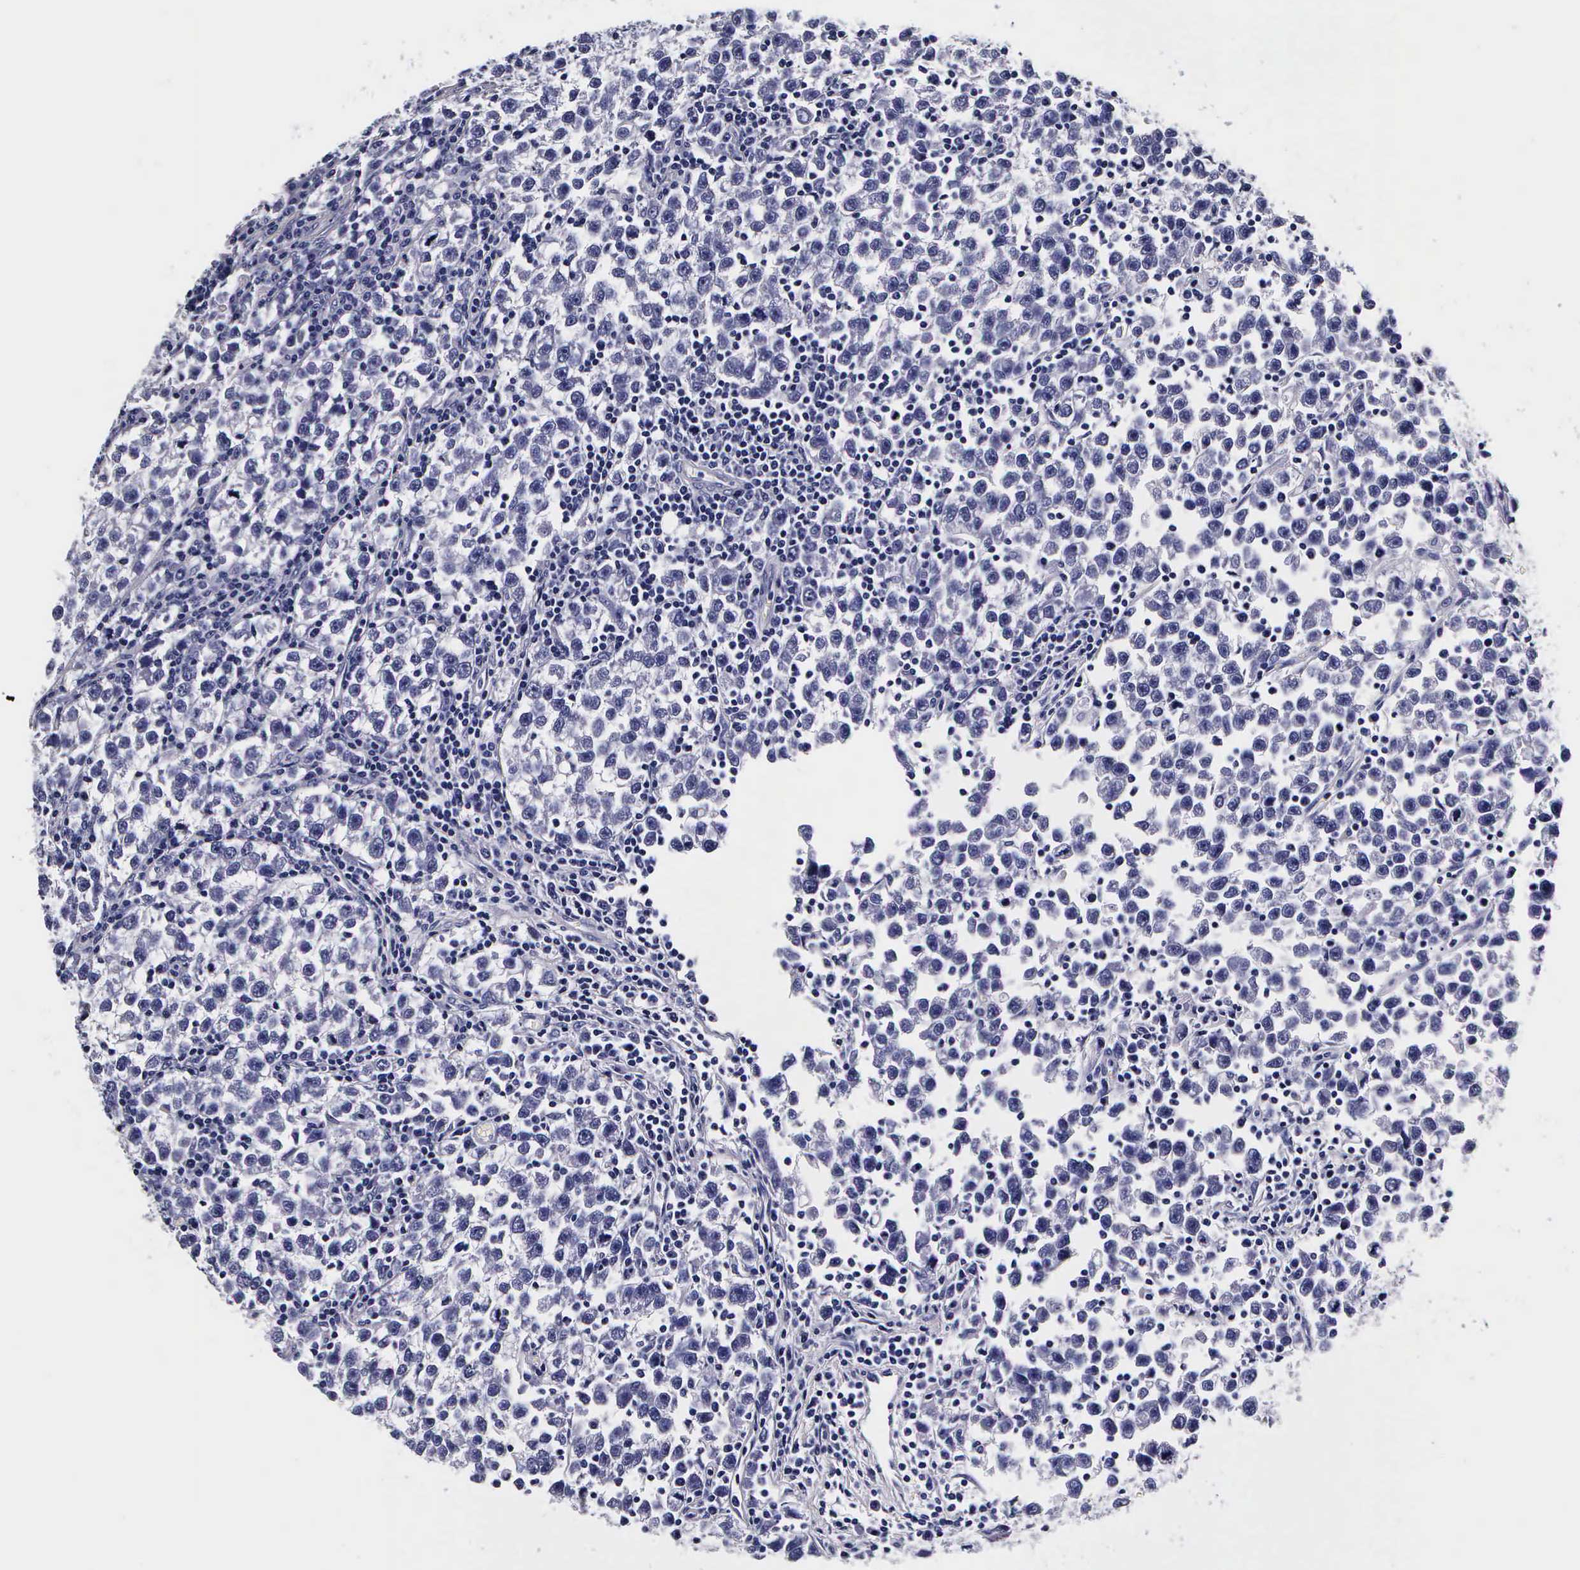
{"staining": {"intensity": "negative", "quantity": "none", "location": "none"}, "tissue": "testis cancer", "cell_type": "Tumor cells", "image_type": "cancer", "snomed": [{"axis": "morphology", "description": "Seminoma, NOS"}, {"axis": "topography", "description": "Testis"}], "caption": "Immunohistochemical staining of testis seminoma exhibits no significant positivity in tumor cells. Nuclei are stained in blue.", "gene": "IAPP", "patient": {"sex": "male", "age": 43}}